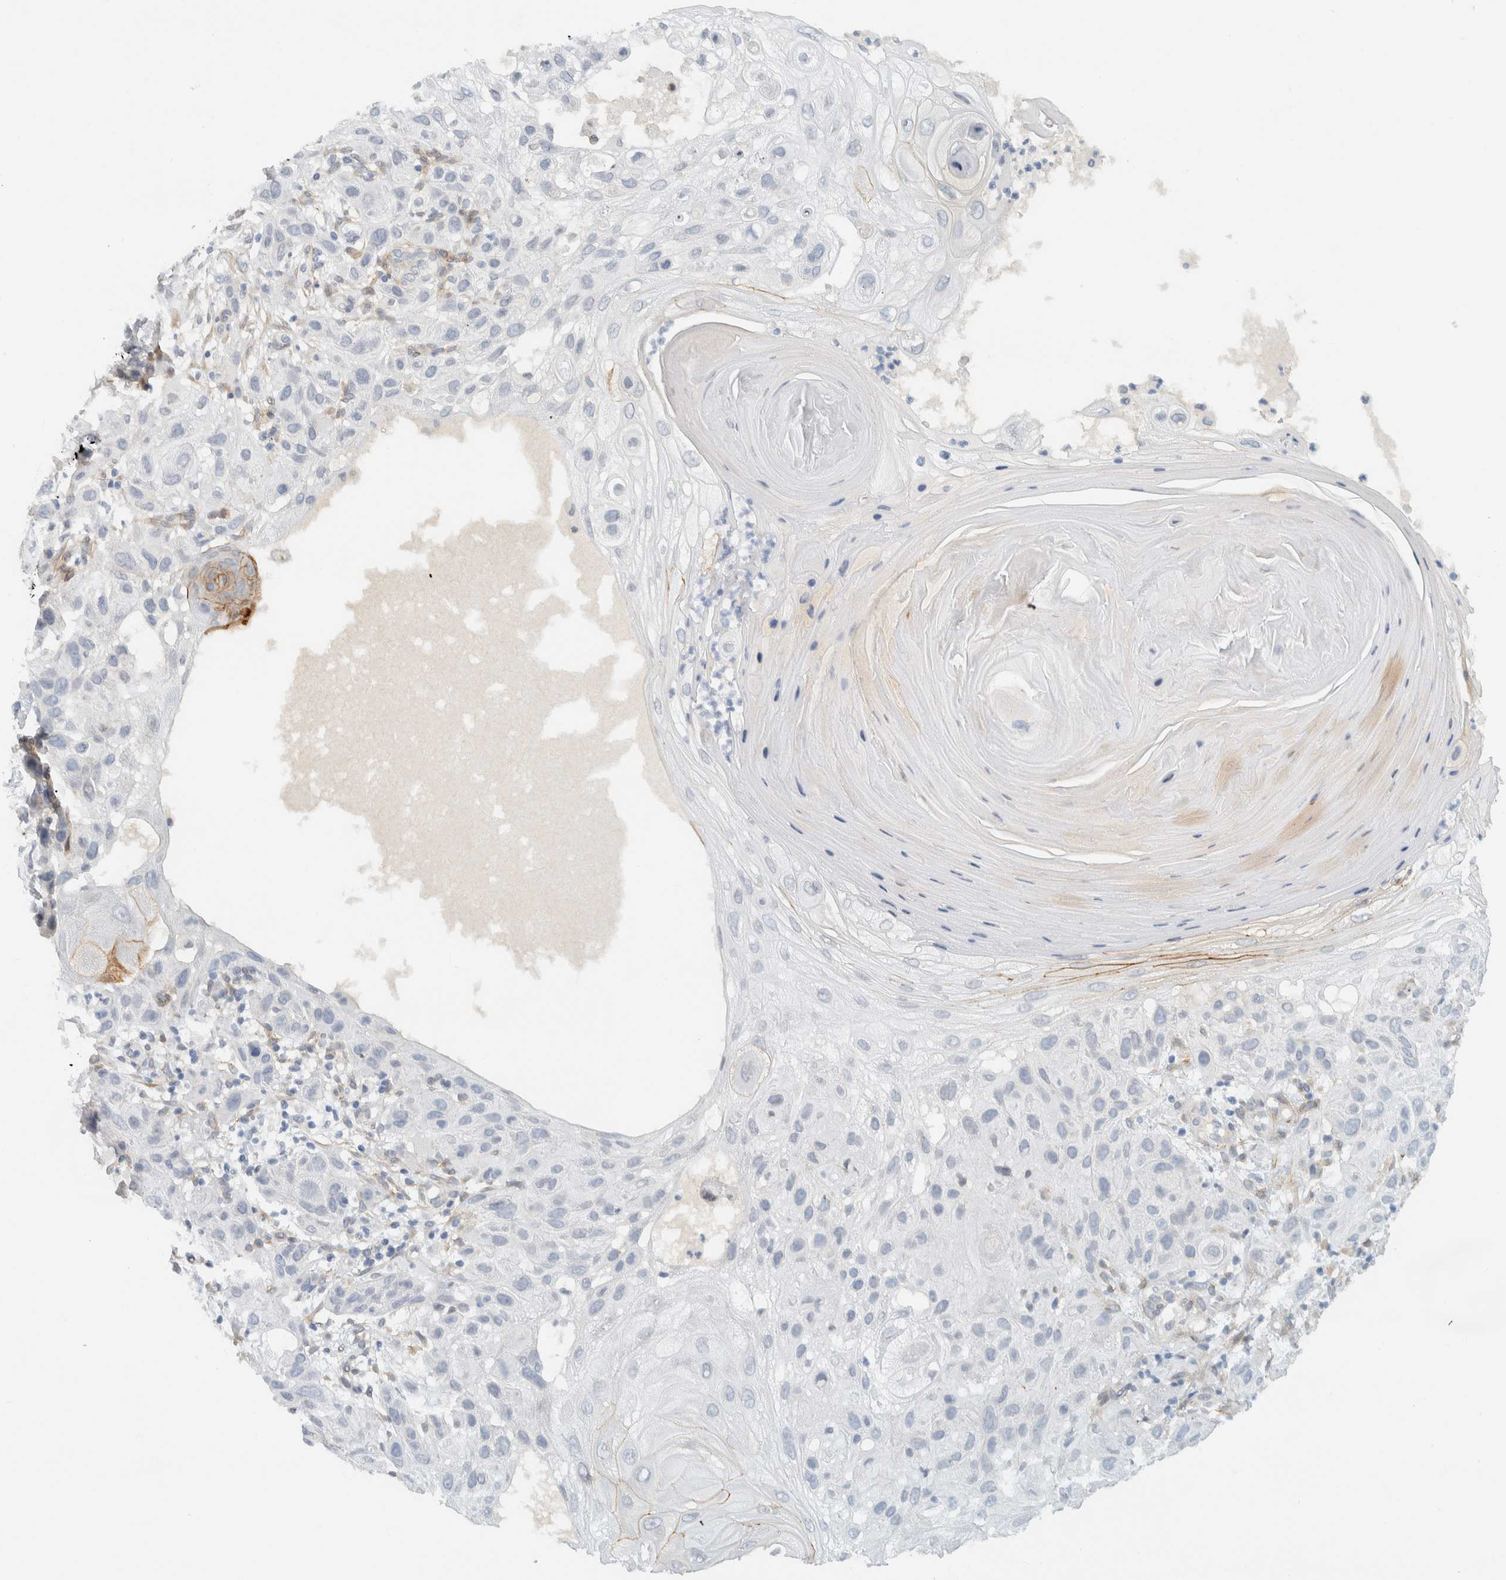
{"staining": {"intensity": "weak", "quantity": "<25%", "location": "cytoplasmic/membranous"}, "tissue": "skin cancer", "cell_type": "Tumor cells", "image_type": "cancer", "snomed": [{"axis": "morphology", "description": "Squamous cell carcinoma, NOS"}, {"axis": "topography", "description": "Skin"}], "caption": "High magnification brightfield microscopy of squamous cell carcinoma (skin) stained with DAB (brown) and counterstained with hematoxylin (blue): tumor cells show no significant expression.", "gene": "C1QTNF12", "patient": {"sex": "female", "age": 96}}